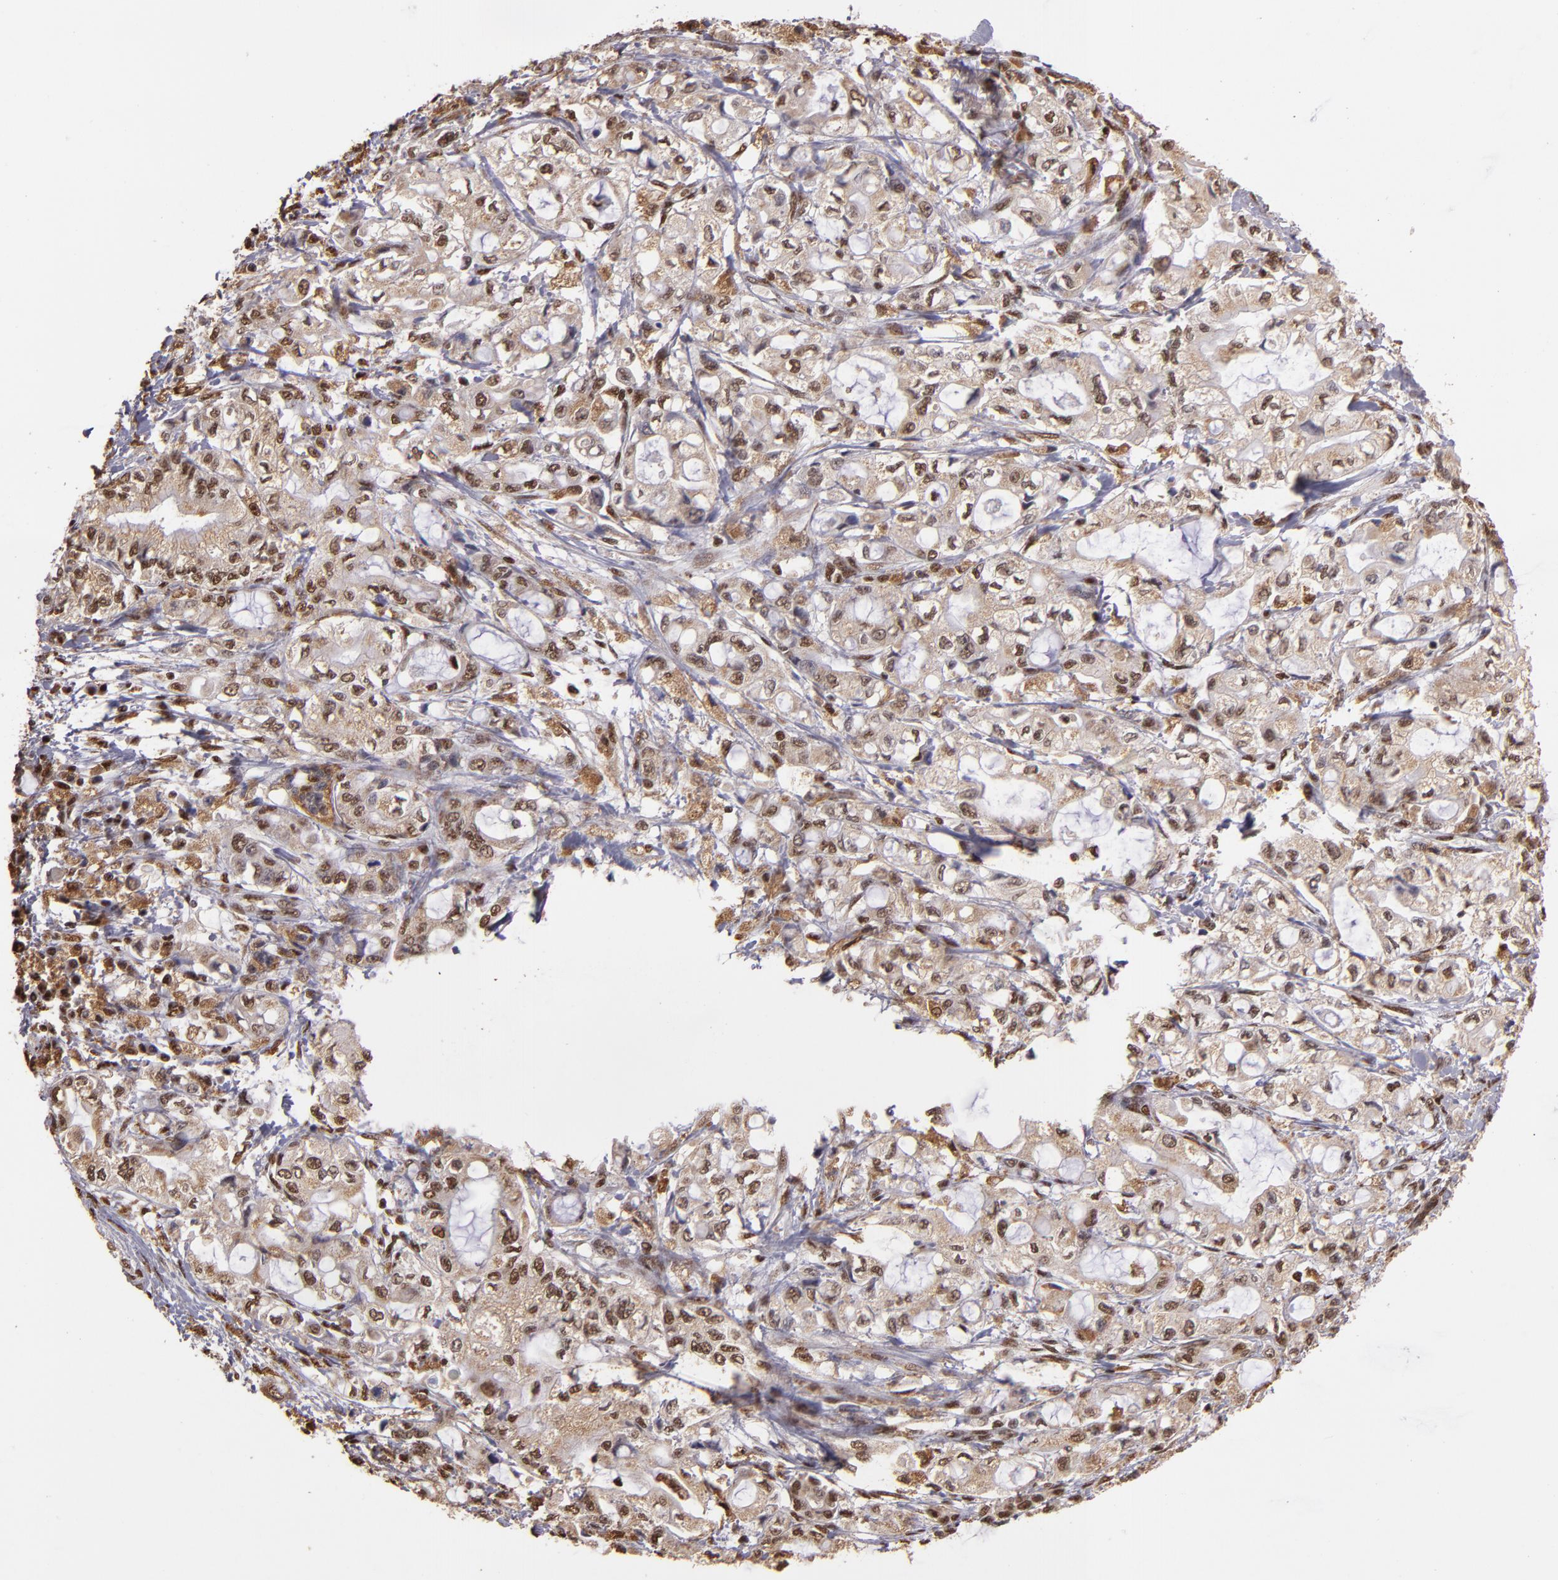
{"staining": {"intensity": "weak", "quantity": ">75%", "location": "cytoplasmic/membranous,nuclear"}, "tissue": "pancreatic cancer", "cell_type": "Tumor cells", "image_type": "cancer", "snomed": [{"axis": "morphology", "description": "Adenocarcinoma, NOS"}, {"axis": "topography", "description": "Pancreas"}], "caption": "Tumor cells reveal low levels of weak cytoplasmic/membranous and nuclear expression in about >75% of cells in pancreatic cancer (adenocarcinoma).", "gene": "SP1", "patient": {"sex": "male", "age": 79}}